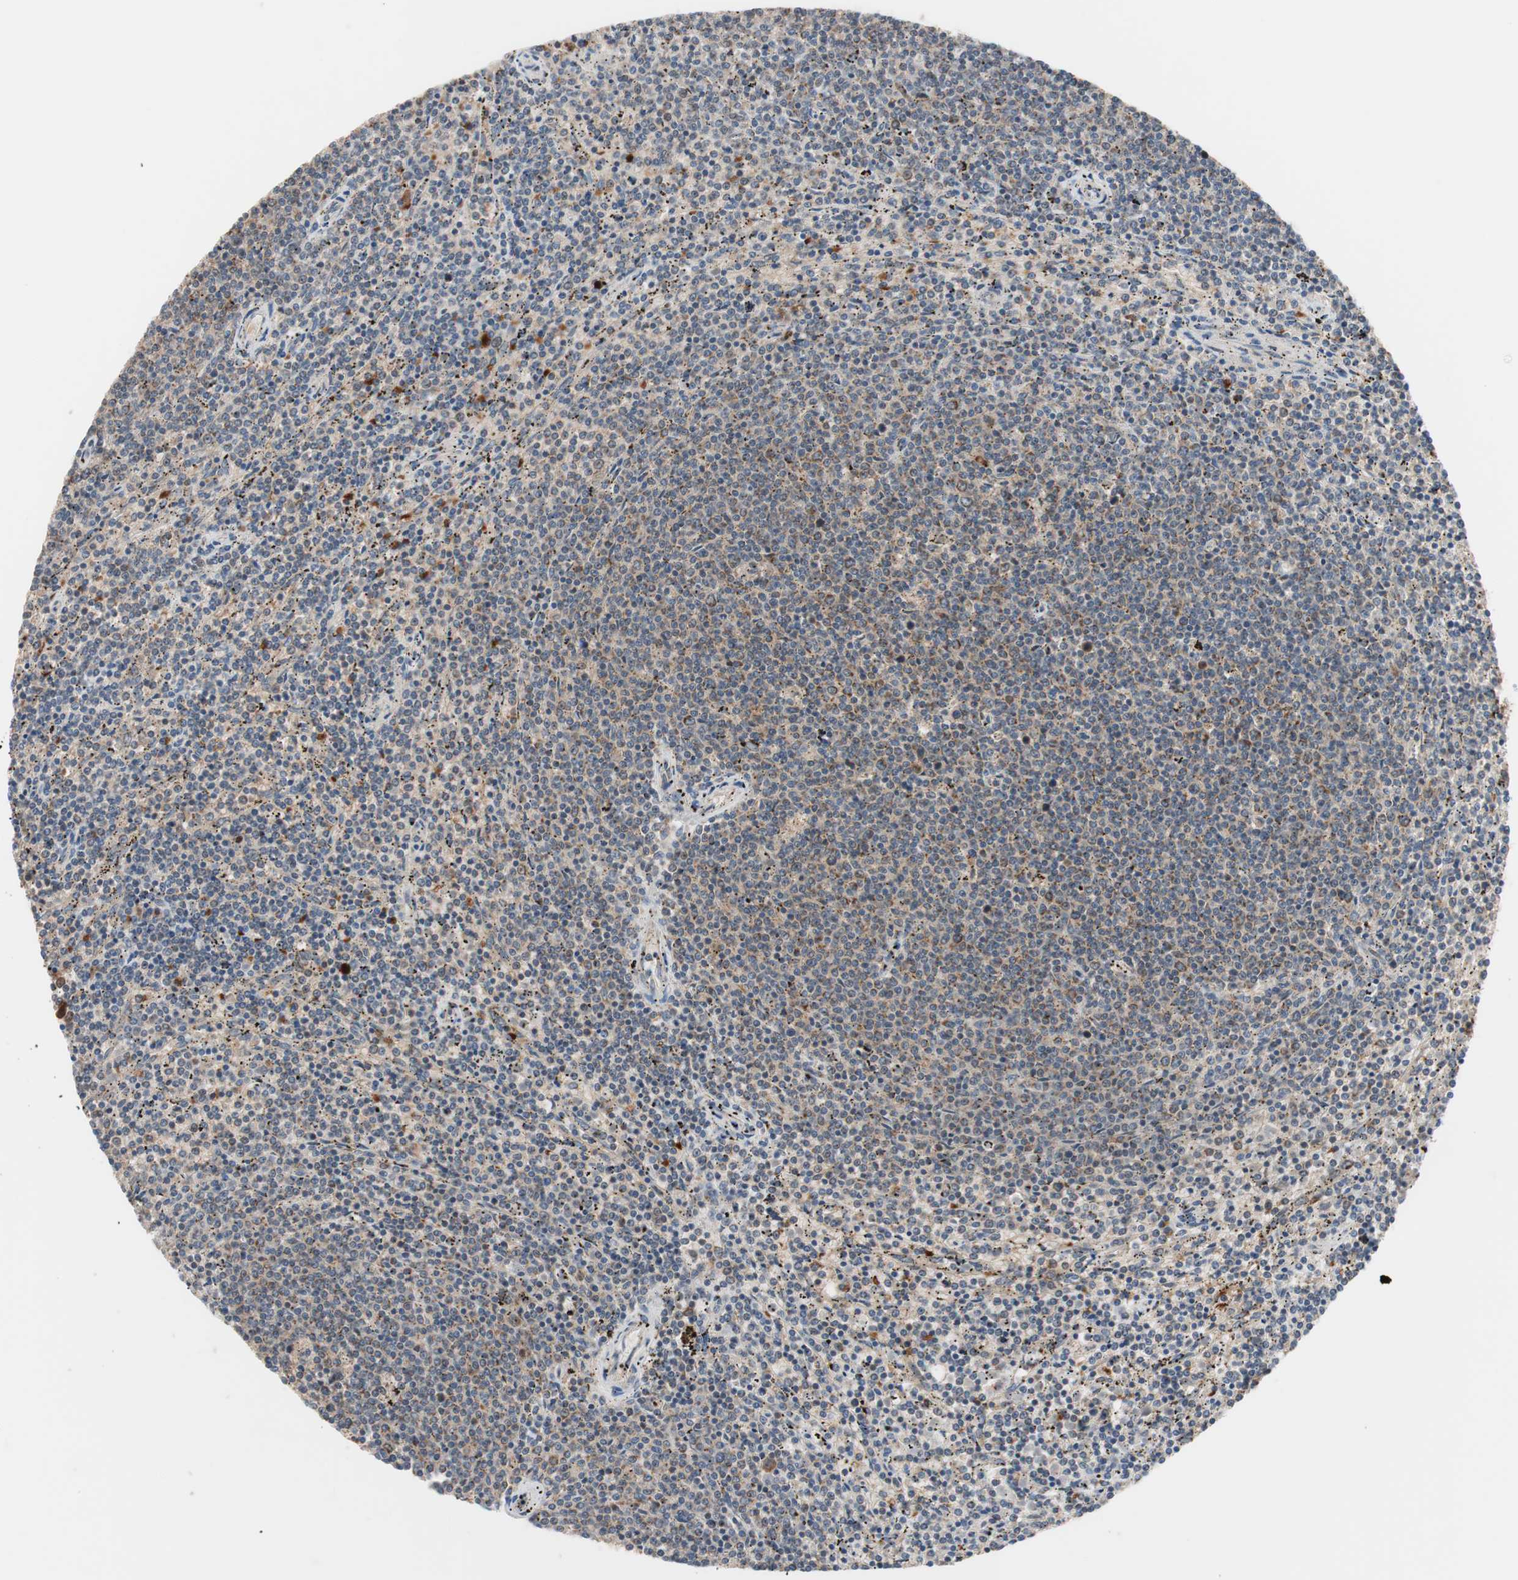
{"staining": {"intensity": "weak", "quantity": ">75%", "location": "cytoplasmic/membranous"}, "tissue": "lymphoma", "cell_type": "Tumor cells", "image_type": "cancer", "snomed": [{"axis": "morphology", "description": "Malignant lymphoma, non-Hodgkin's type, Low grade"}, {"axis": "topography", "description": "Spleen"}], "caption": "IHC image of neoplastic tissue: malignant lymphoma, non-Hodgkin's type (low-grade) stained using immunohistochemistry exhibits low levels of weak protein expression localized specifically in the cytoplasmic/membranous of tumor cells, appearing as a cytoplasmic/membranous brown color.", "gene": "HMBS", "patient": {"sex": "female", "age": 50}}